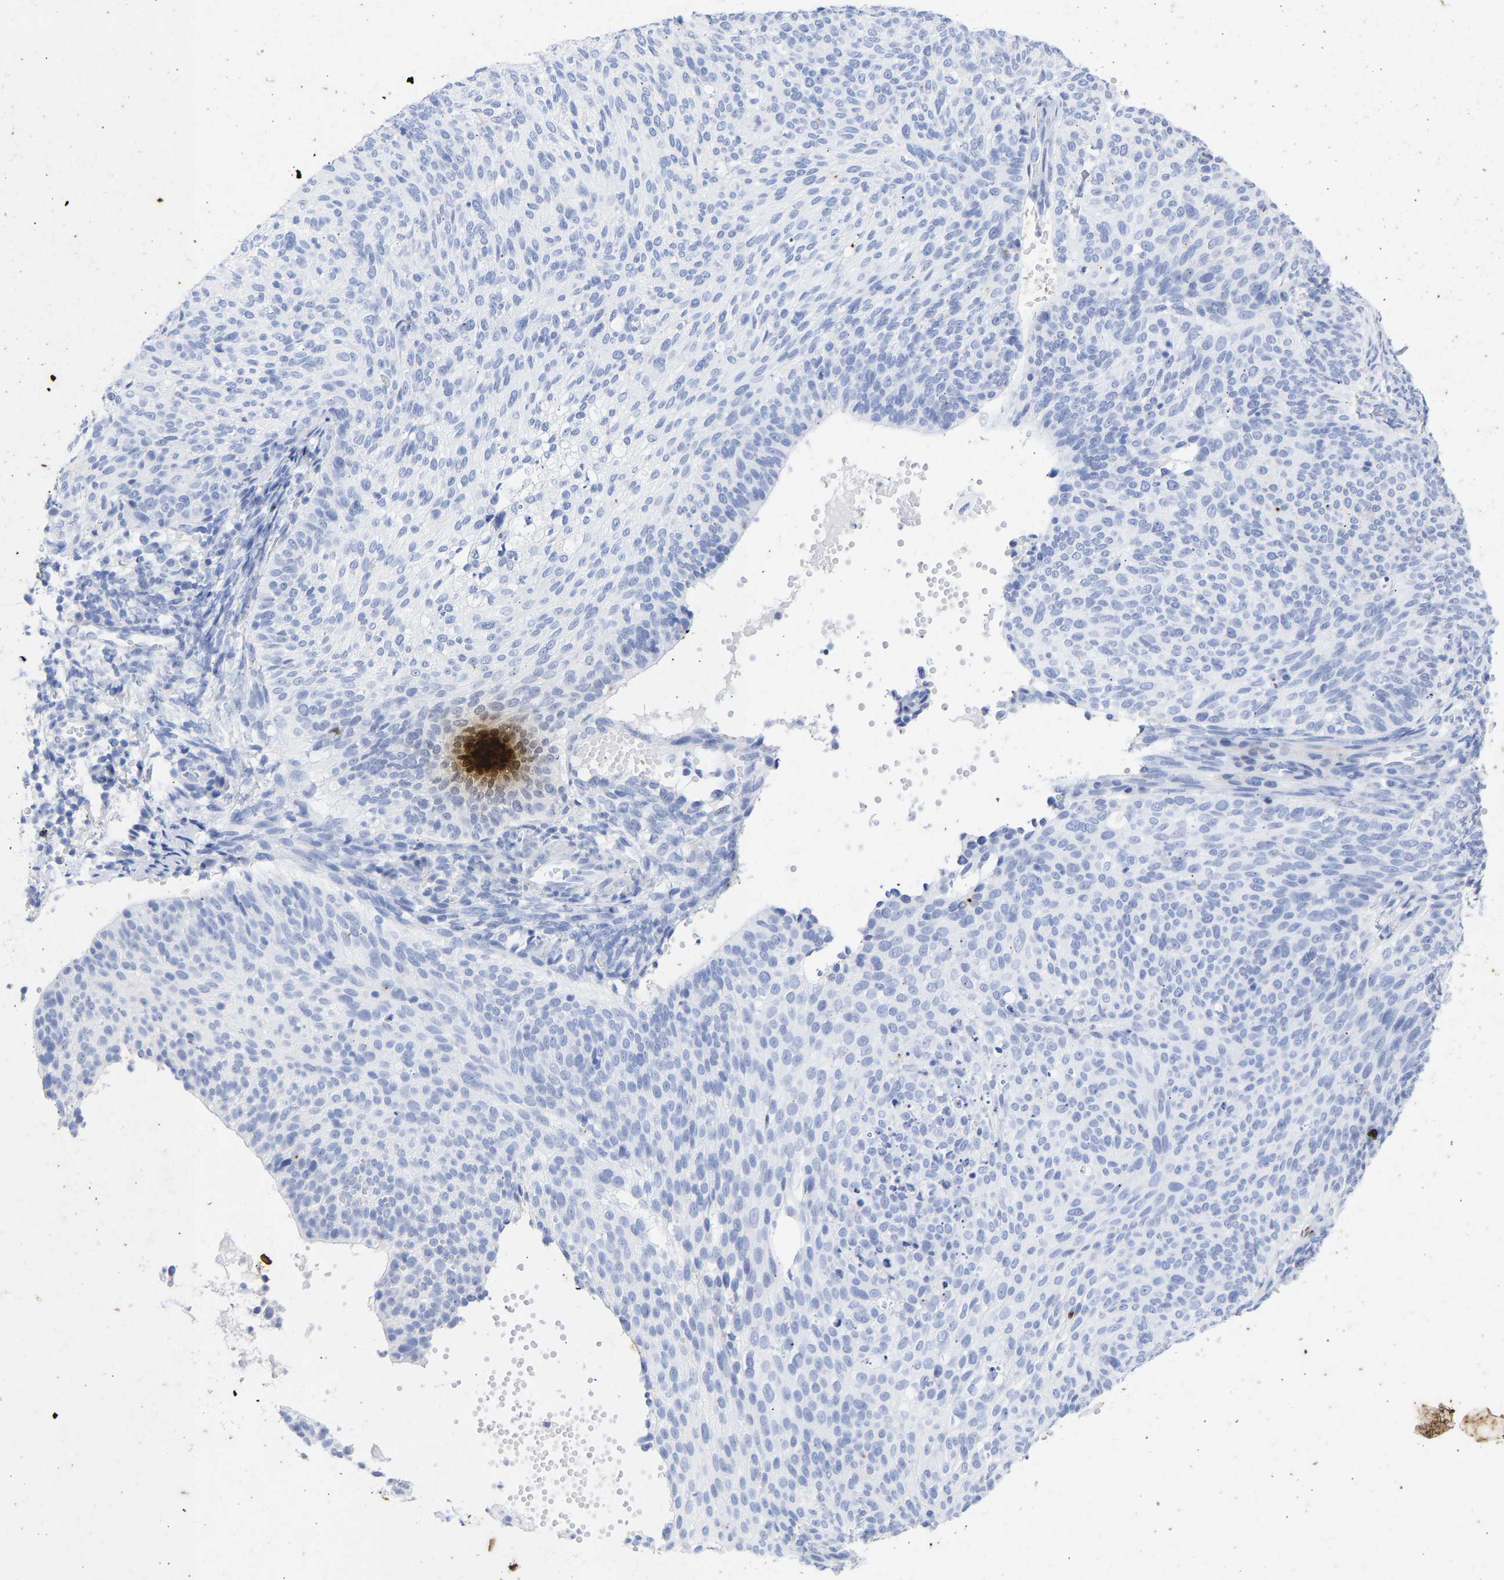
{"staining": {"intensity": "negative", "quantity": "none", "location": "none"}, "tissue": "cervical cancer", "cell_type": "Tumor cells", "image_type": "cancer", "snomed": [{"axis": "morphology", "description": "Squamous cell carcinoma, NOS"}, {"axis": "topography", "description": "Cervix"}], "caption": "DAB immunohistochemical staining of human squamous cell carcinoma (cervical) displays no significant expression in tumor cells.", "gene": "KRT1", "patient": {"sex": "female", "age": 70}}